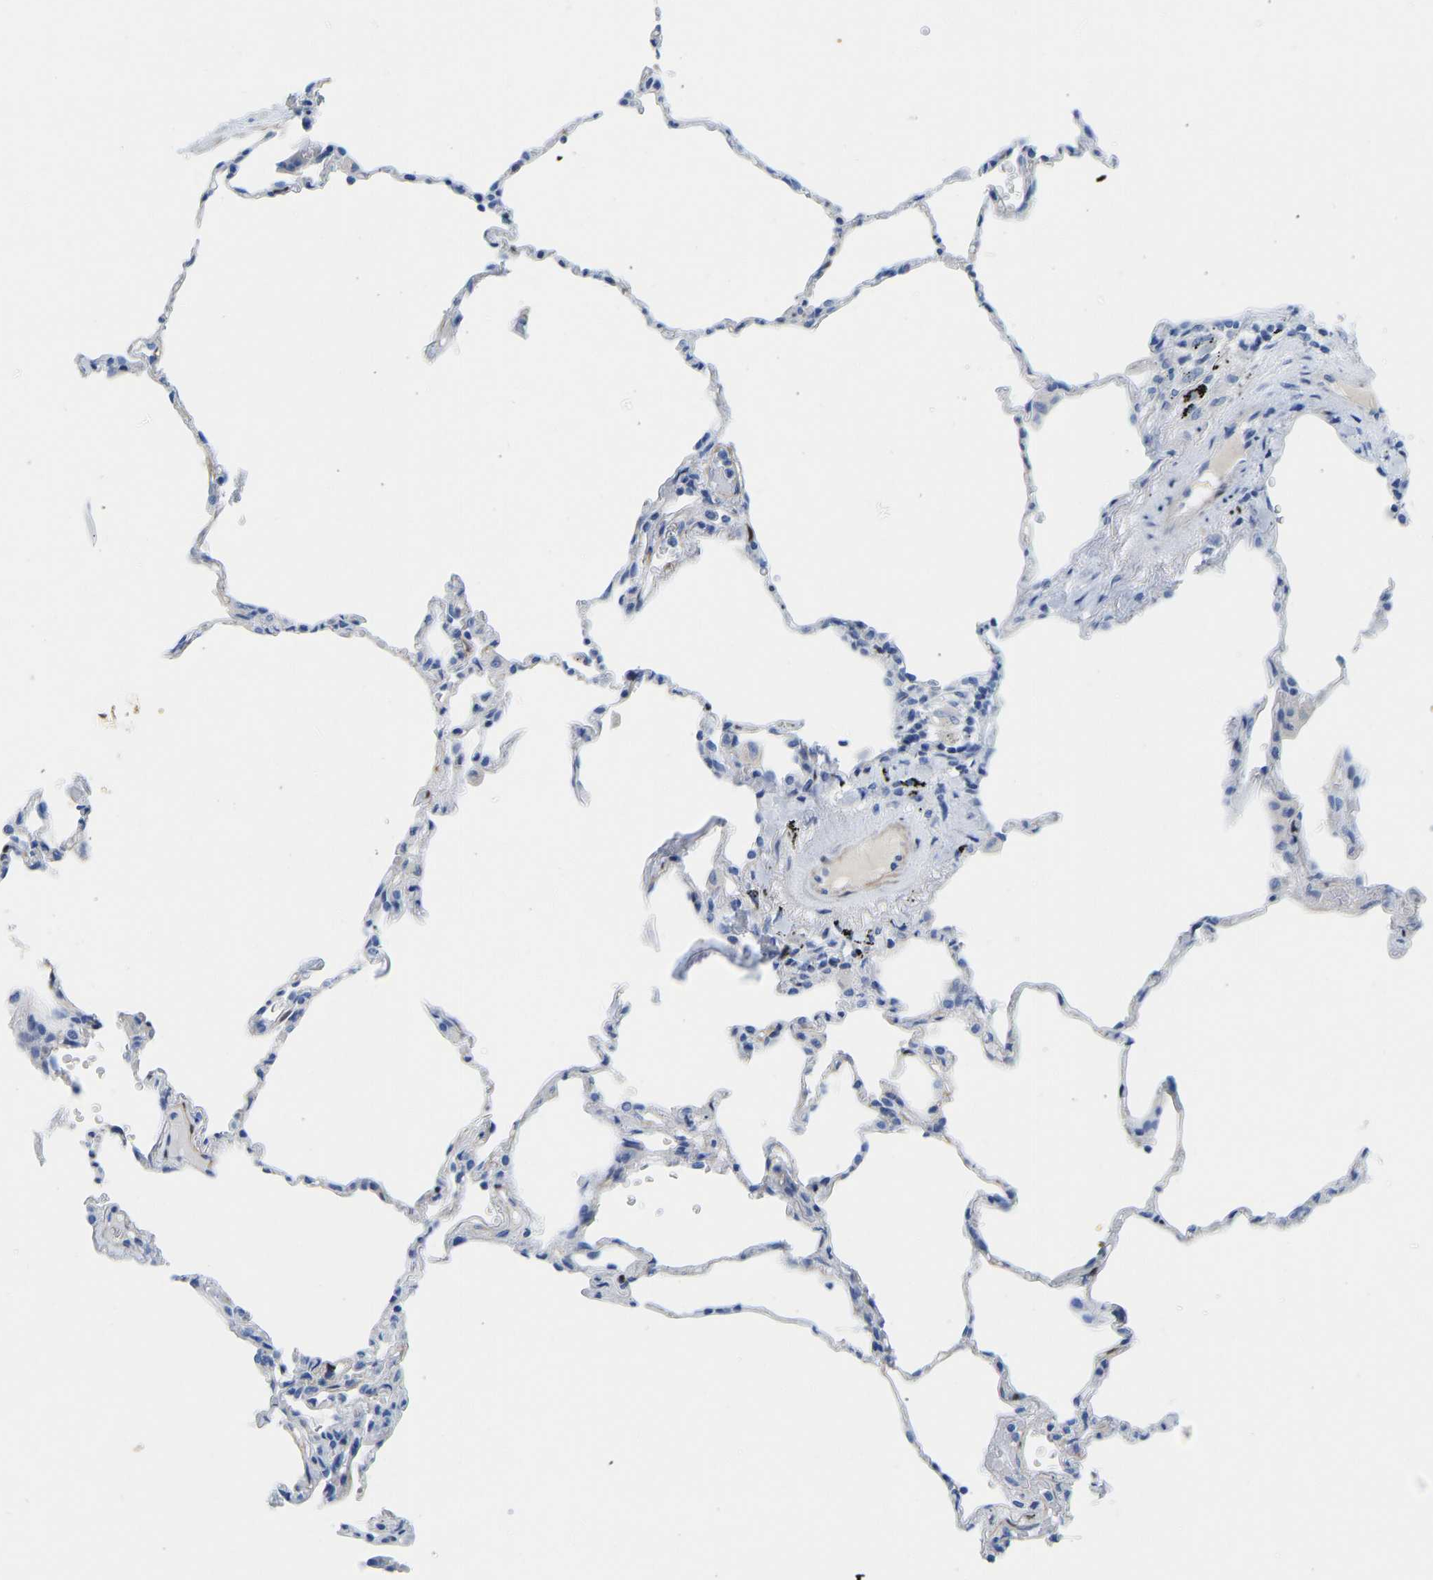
{"staining": {"intensity": "negative", "quantity": "none", "location": "none"}, "tissue": "lung", "cell_type": "Alveolar cells", "image_type": "normal", "snomed": [{"axis": "morphology", "description": "Normal tissue, NOS"}, {"axis": "topography", "description": "Lung"}], "caption": "IHC of benign lung shows no positivity in alveolar cells. (DAB IHC, high magnification).", "gene": "NKAIN3", "patient": {"sex": "male", "age": 59}}